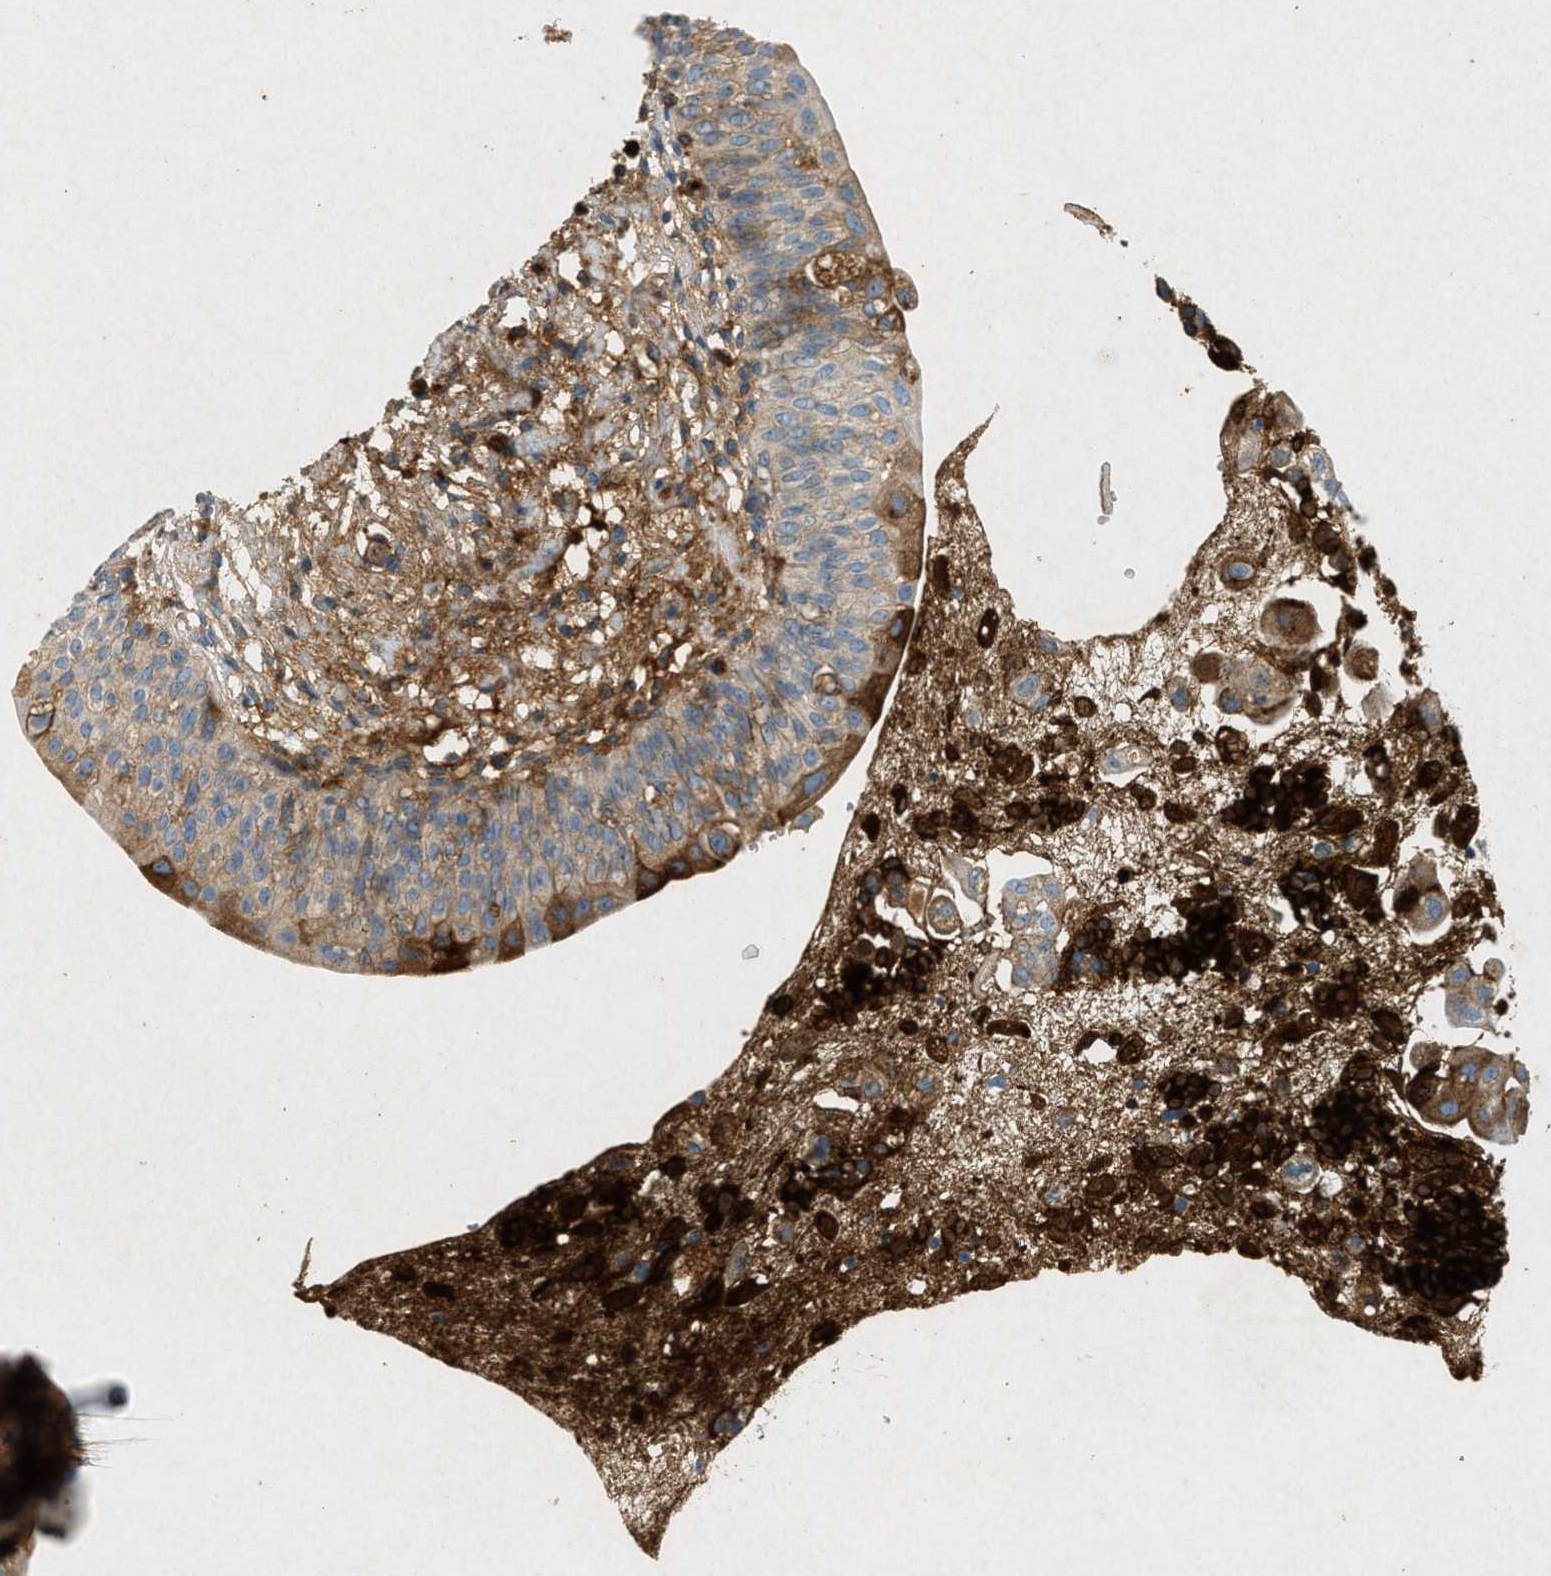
{"staining": {"intensity": "moderate", "quantity": ">75%", "location": "cytoplasmic/membranous"}, "tissue": "urinary bladder", "cell_type": "Urothelial cells", "image_type": "normal", "snomed": [{"axis": "morphology", "description": "Normal tissue, NOS"}, {"axis": "topography", "description": "Urinary bladder"}], "caption": "DAB (3,3'-diaminobenzidine) immunohistochemical staining of unremarkable urinary bladder exhibits moderate cytoplasmic/membranous protein staining in about >75% of urothelial cells. The staining was performed using DAB (3,3'-diaminobenzidine) to visualize the protein expression in brown, while the nuclei were stained in blue with hematoxylin (Magnification: 20x).", "gene": "F2", "patient": {"sex": "female", "age": 55}}